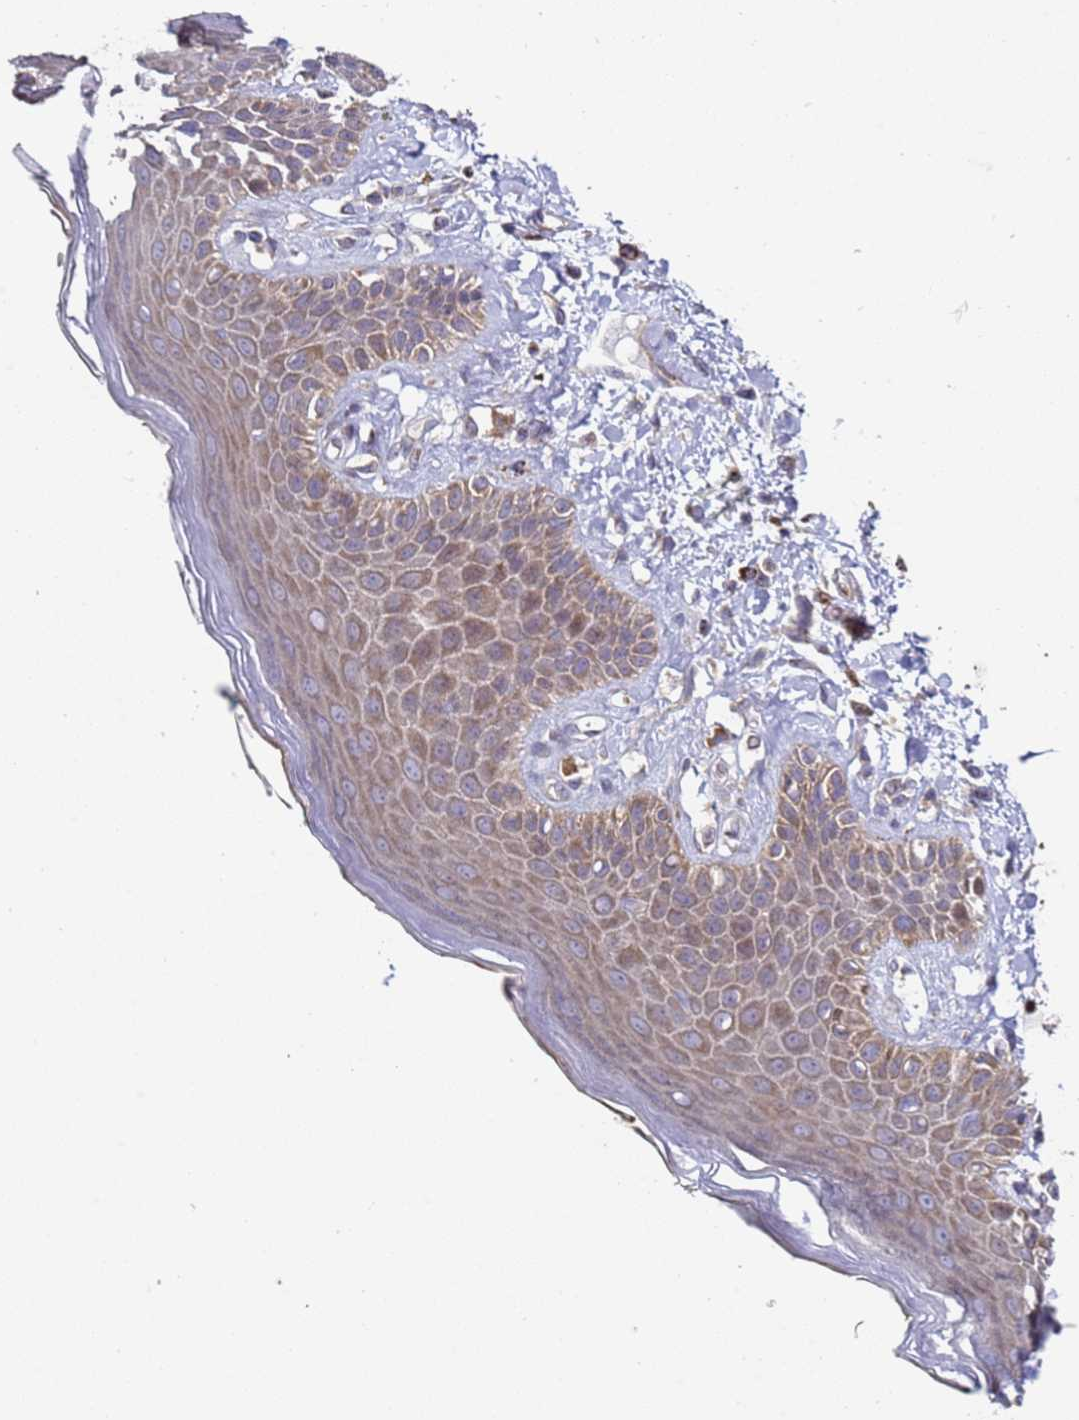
{"staining": {"intensity": "moderate", "quantity": "25%-75%", "location": "cytoplasmic/membranous"}, "tissue": "skin", "cell_type": "Epidermal cells", "image_type": "normal", "snomed": [{"axis": "morphology", "description": "Normal tissue, NOS"}, {"axis": "topography", "description": "Anal"}], "caption": "The photomicrograph shows staining of benign skin, revealing moderate cytoplasmic/membranous protein staining (brown color) within epidermal cells. The staining was performed using DAB (3,3'-diaminobenzidine), with brown indicating positive protein expression. Nuclei are stained blue with hematoxylin.", "gene": "DIP2B", "patient": {"sex": "female", "age": 78}}